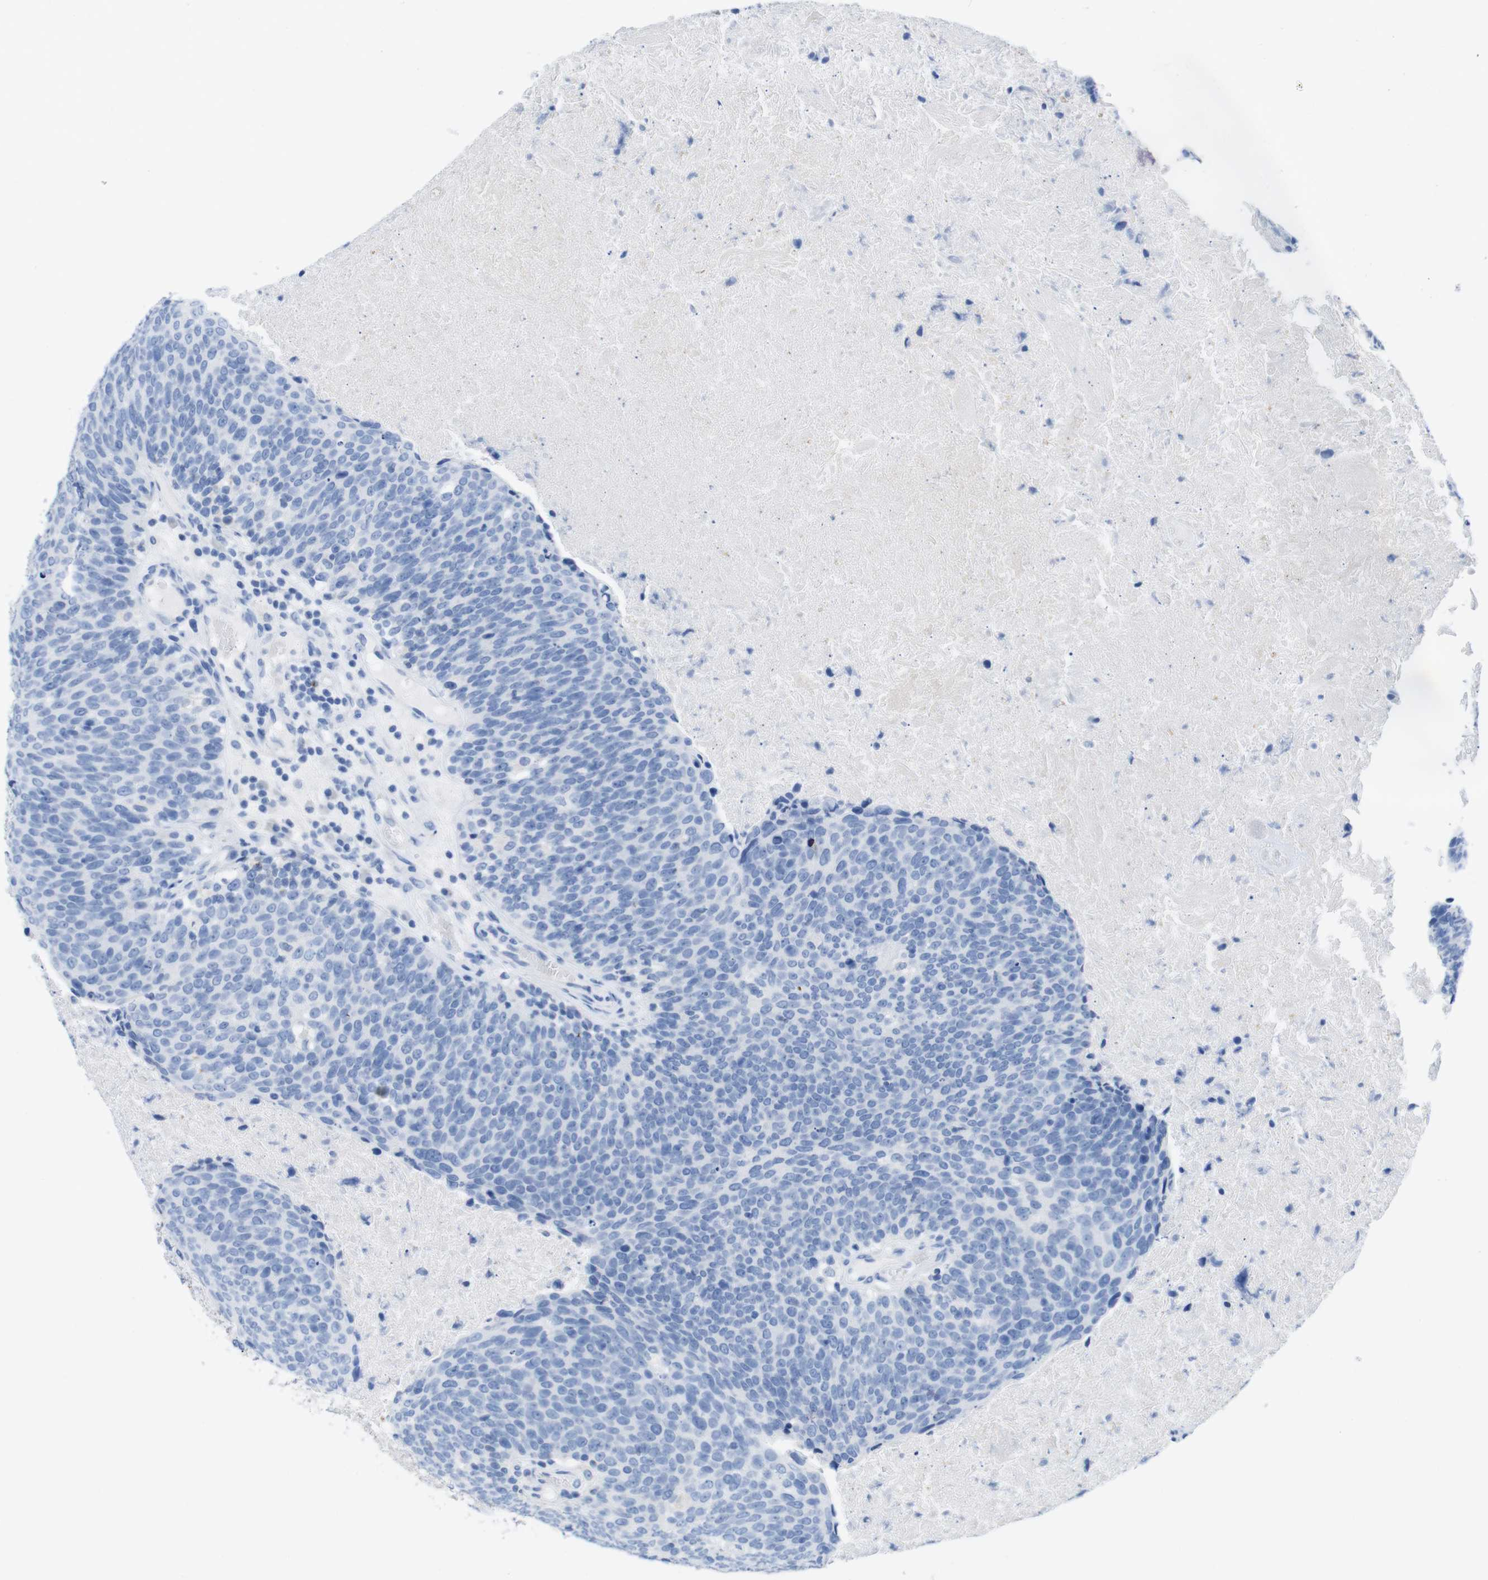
{"staining": {"intensity": "negative", "quantity": "none", "location": "none"}, "tissue": "head and neck cancer", "cell_type": "Tumor cells", "image_type": "cancer", "snomed": [{"axis": "morphology", "description": "Squamous cell carcinoma, NOS"}, {"axis": "morphology", "description": "Squamous cell carcinoma, metastatic, NOS"}, {"axis": "topography", "description": "Lymph node"}, {"axis": "topography", "description": "Head-Neck"}], "caption": "IHC micrograph of head and neck cancer (squamous cell carcinoma) stained for a protein (brown), which reveals no positivity in tumor cells.", "gene": "LAG3", "patient": {"sex": "male", "age": 62}}